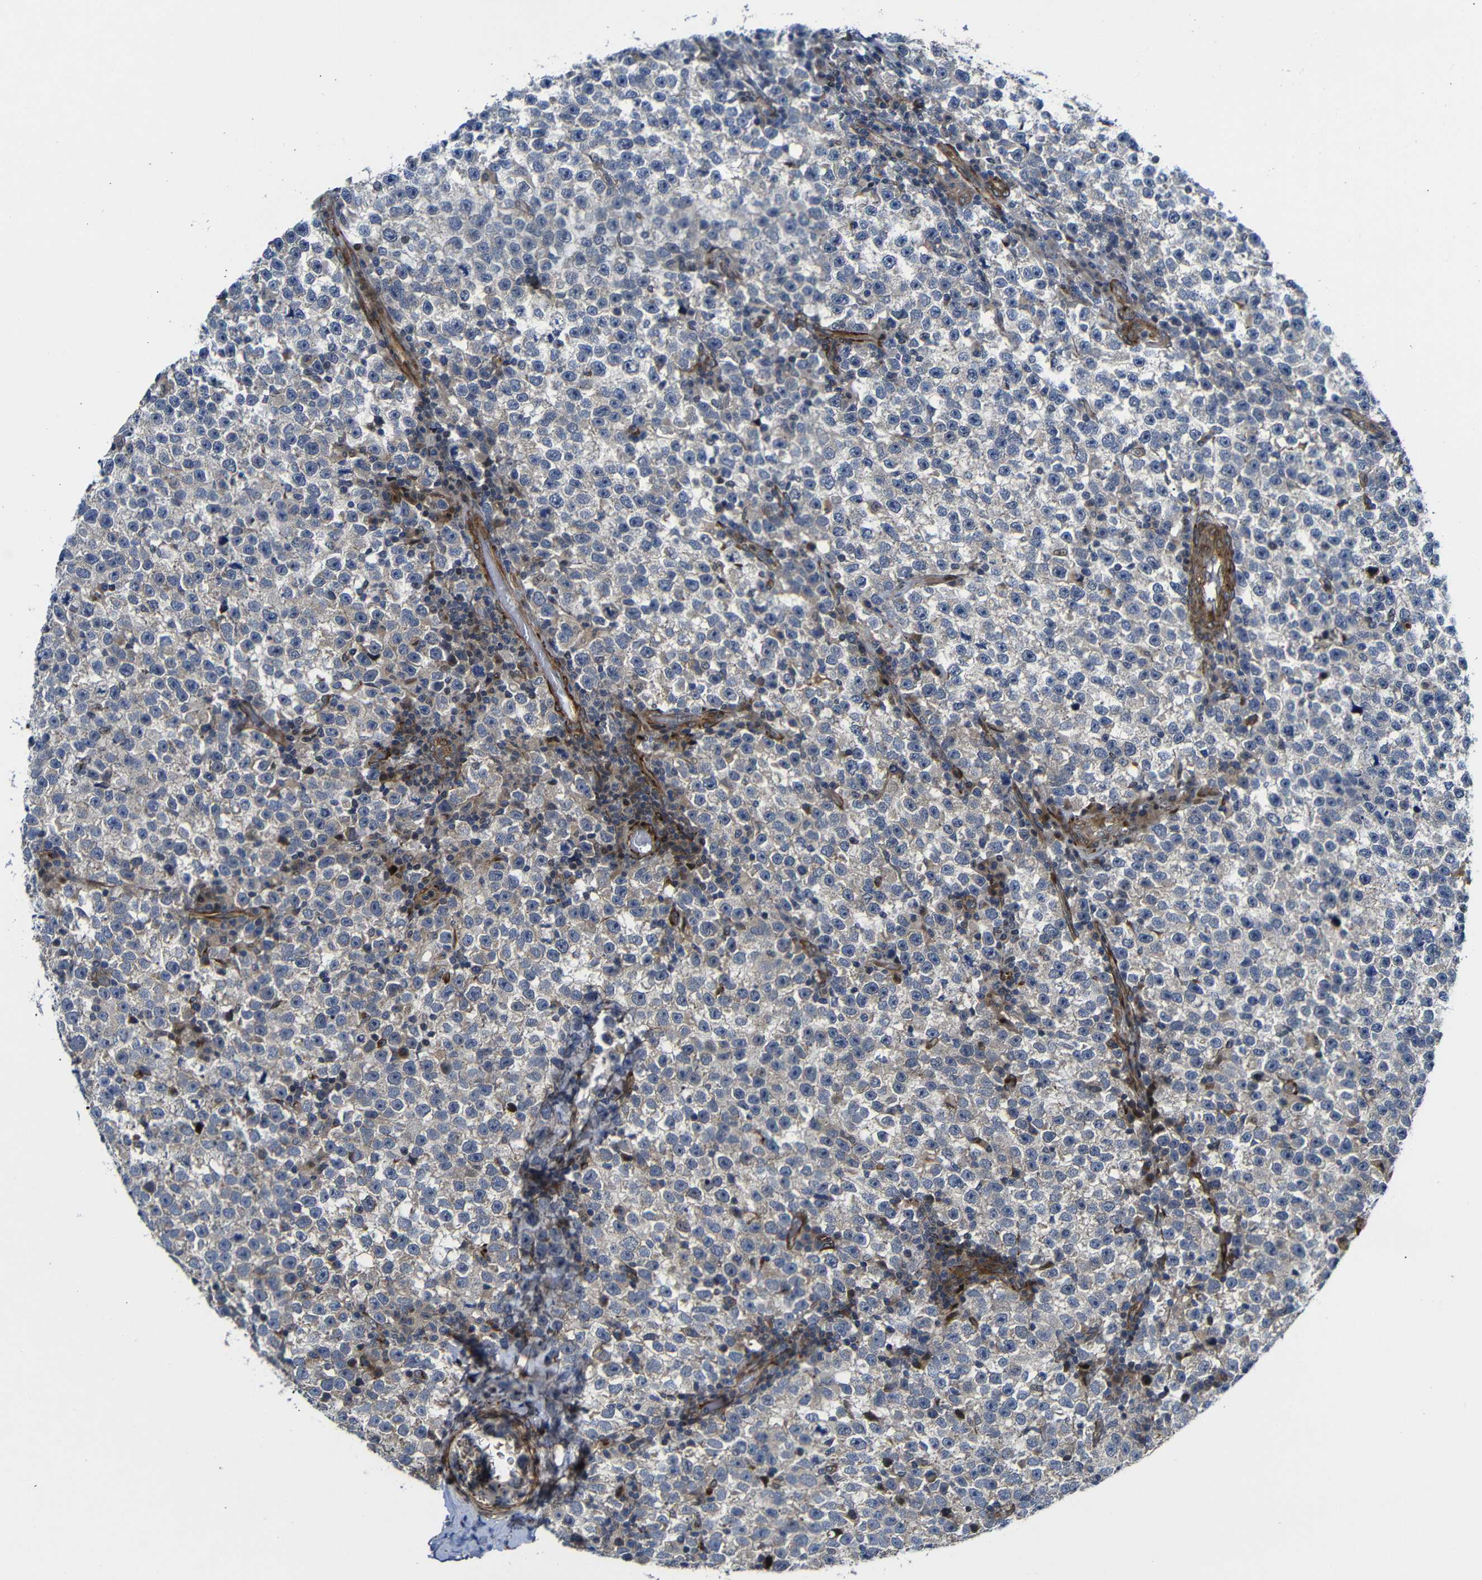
{"staining": {"intensity": "weak", "quantity": "25%-75%", "location": "cytoplasmic/membranous,nuclear"}, "tissue": "testis cancer", "cell_type": "Tumor cells", "image_type": "cancer", "snomed": [{"axis": "morphology", "description": "Seminoma, NOS"}, {"axis": "topography", "description": "Testis"}], "caption": "There is low levels of weak cytoplasmic/membranous and nuclear positivity in tumor cells of testis cancer (seminoma), as demonstrated by immunohistochemical staining (brown color).", "gene": "PARP14", "patient": {"sex": "male", "age": 43}}